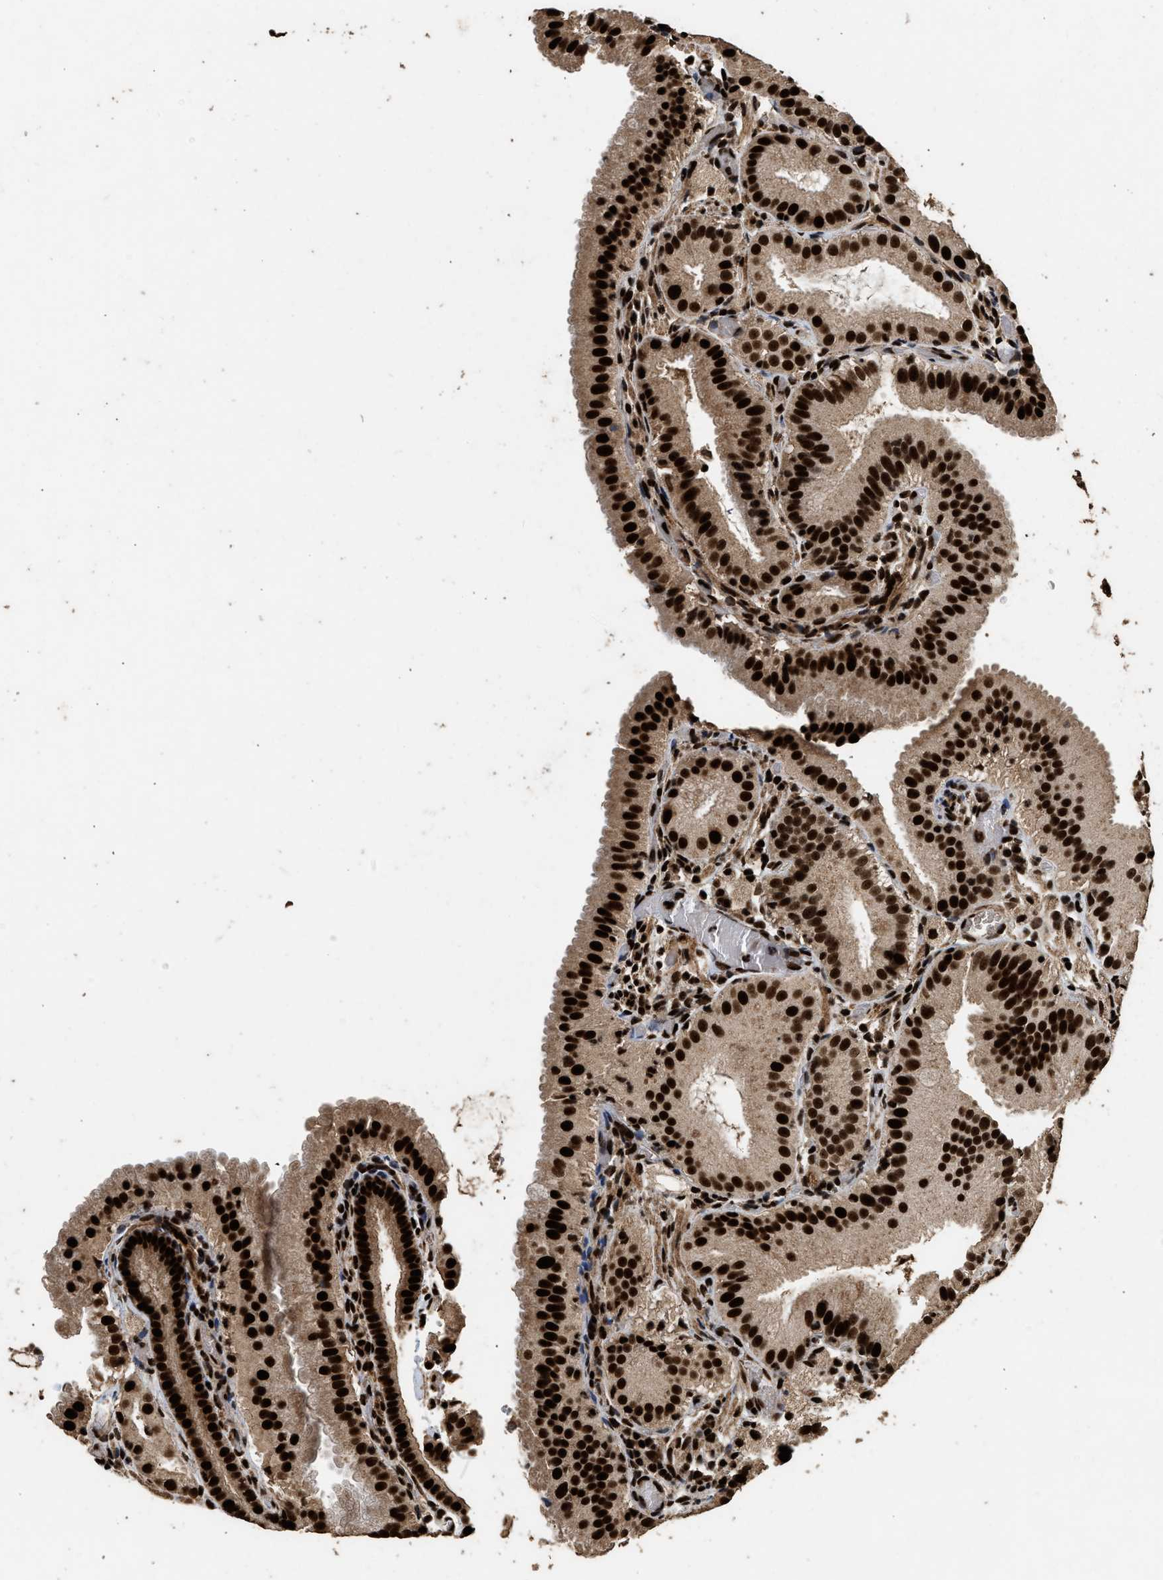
{"staining": {"intensity": "strong", "quantity": ">75%", "location": "cytoplasmic/membranous,nuclear"}, "tissue": "gallbladder", "cell_type": "Glandular cells", "image_type": "normal", "snomed": [{"axis": "morphology", "description": "Normal tissue, NOS"}, {"axis": "topography", "description": "Gallbladder"}], "caption": "An immunohistochemistry photomicrograph of normal tissue is shown. Protein staining in brown labels strong cytoplasmic/membranous,nuclear positivity in gallbladder within glandular cells. (DAB IHC with brightfield microscopy, high magnification).", "gene": "PPP4R3B", "patient": {"sex": "male", "age": 54}}